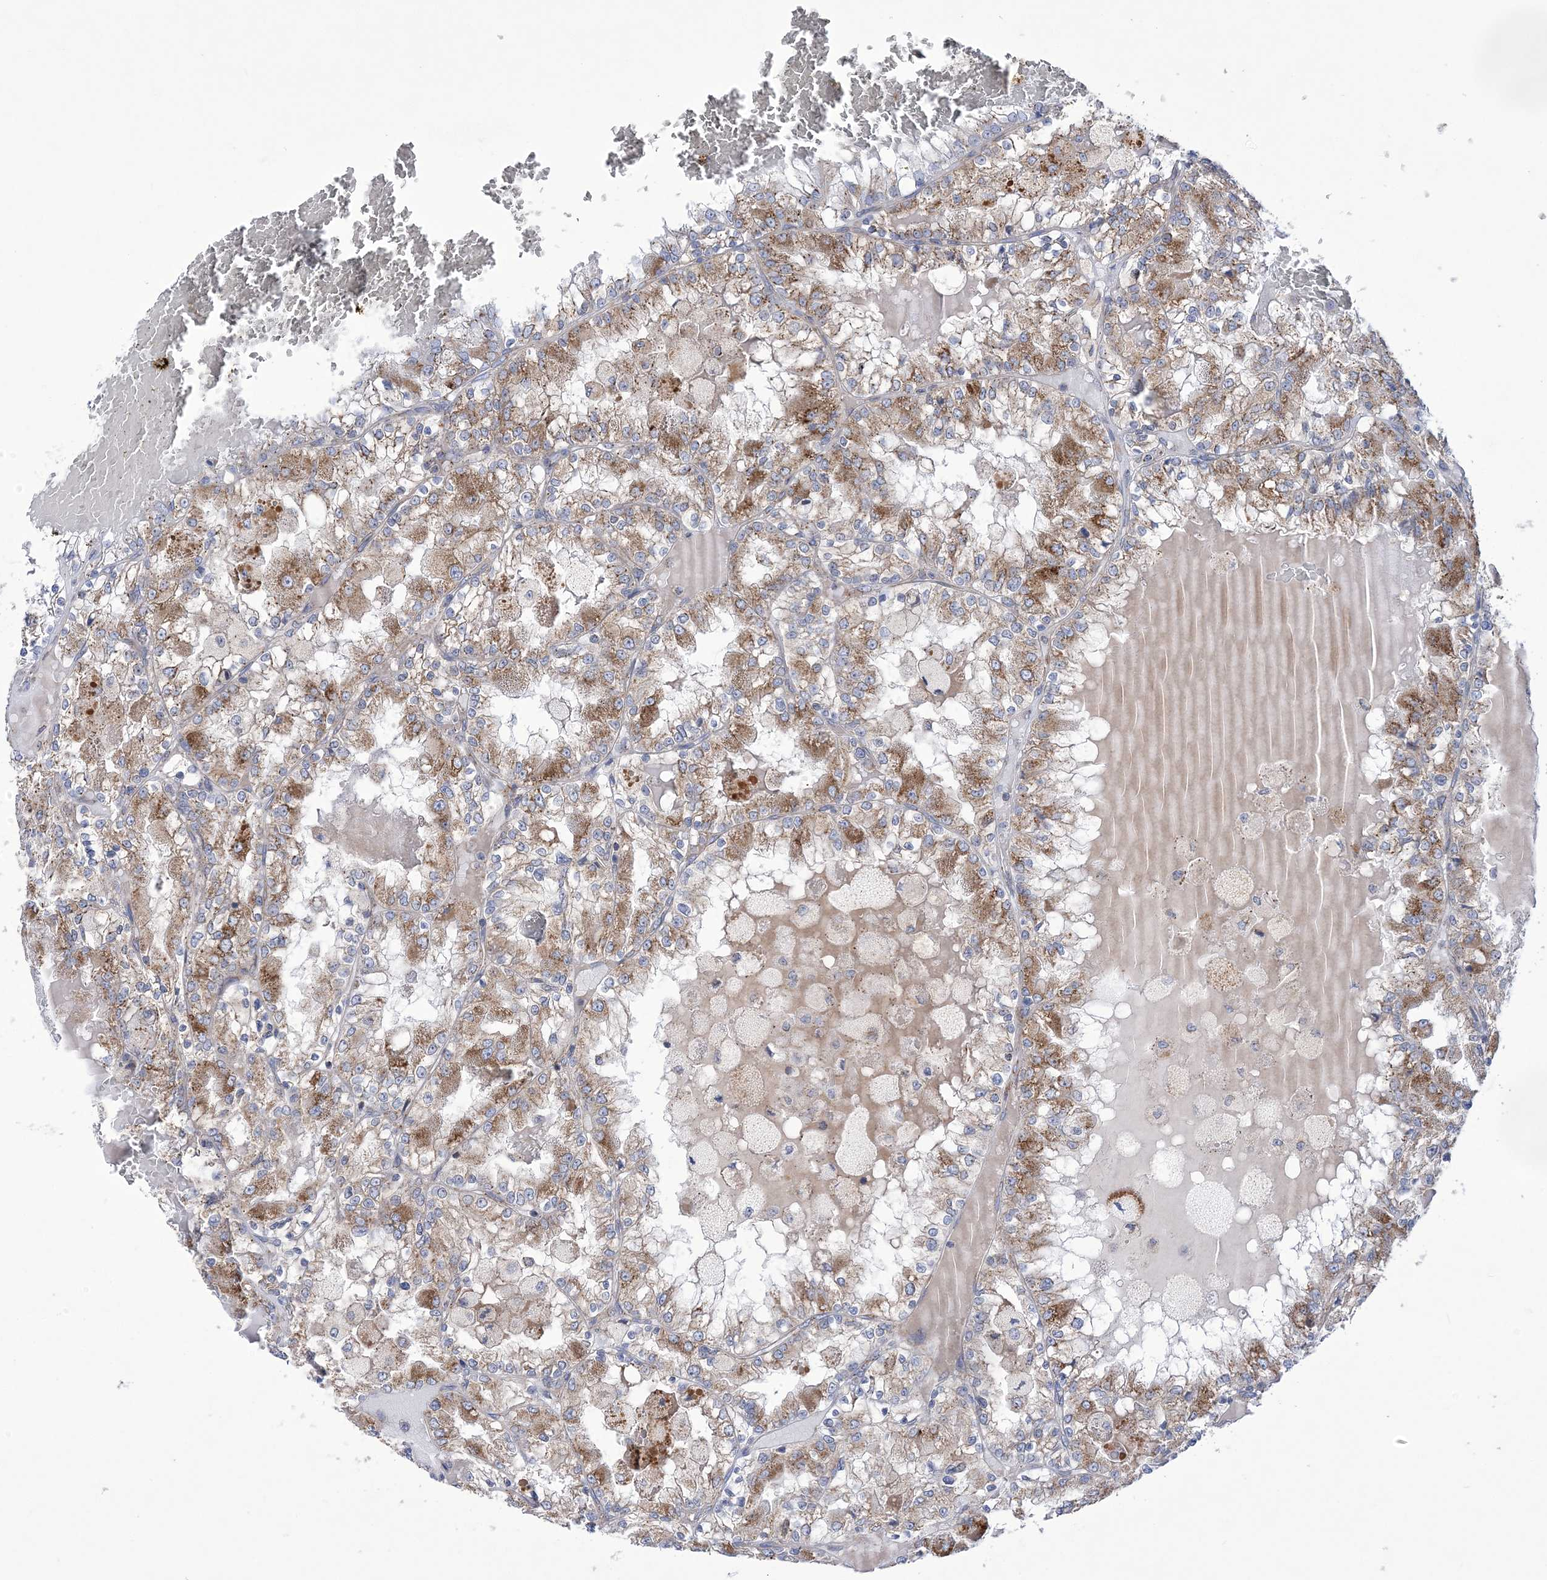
{"staining": {"intensity": "moderate", "quantity": ">75%", "location": "cytoplasmic/membranous"}, "tissue": "renal cancer", "cell_type": "Tumor cells", "image_type": "cancer", "snomed": [{"axis": "morphology", "description": "Adenocarcinoma, NOS"}, {"axis": "topography", "description": "Kidney"}], "caption": "The immunohistochemical stain labels moderate cytoplasmic/membranous expression in tumor cells of renal adenocarcinoma tissue.", "gene": "COPB2", "patient": {"sex": "female", "age": 56}}